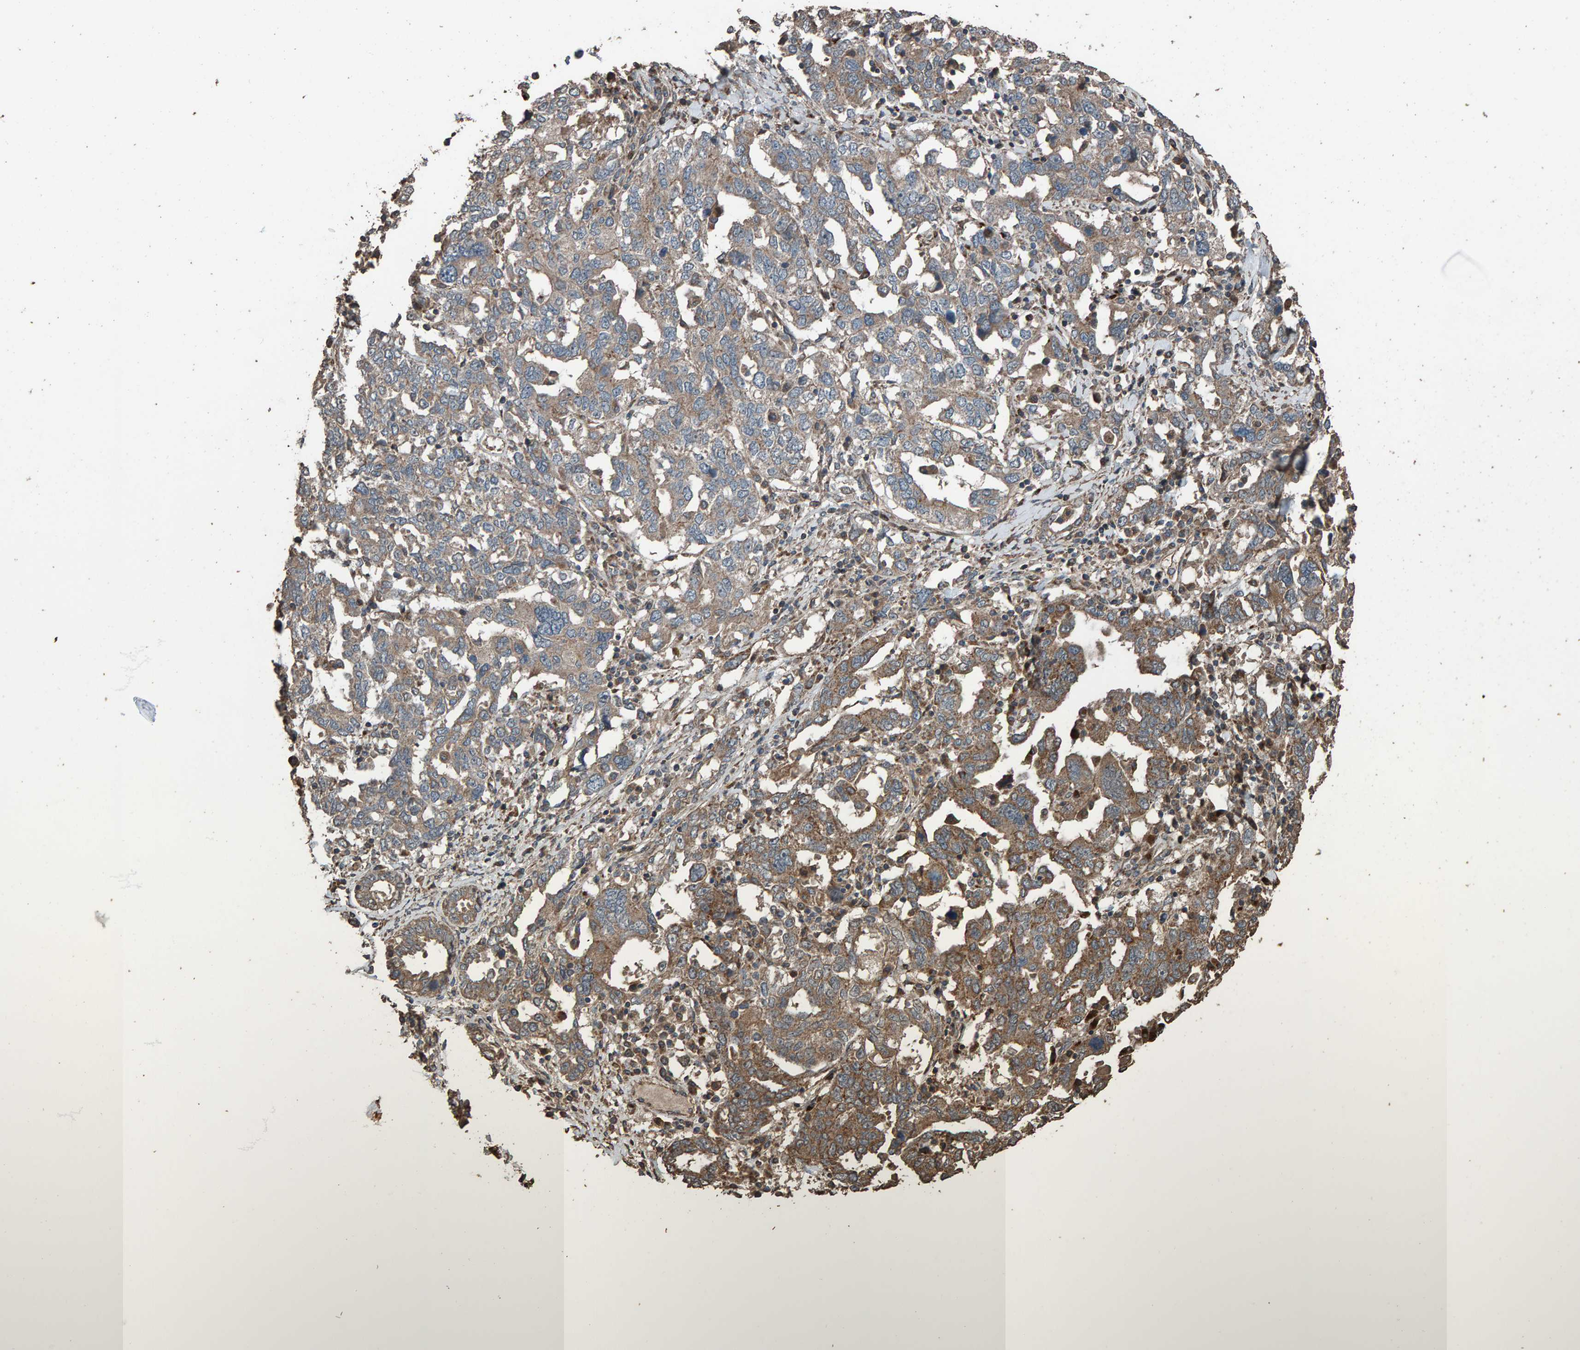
{"staining": {"intensity": "moderate", "quantity": "25%-75%", "location": "cytoplasmic/membranous"}, "tissue": "ovarian cancer", "cell_type": "Tumor cells", "image_type": "cancer", "snomed": [{"axis": "morphology", "description": "Carcinoma, endometroid"}, {"axis": "topography", "description": "Ovary"}], "caption": "The photomicrograph demonstrates staining of endometroid carcinoma (ovarian), revealing moderate cytoplasmic/membranous protein expression (brown color) within tumor cells.", "gene": "DUS1L", "patient": {"sex": "female", "age": 62}}